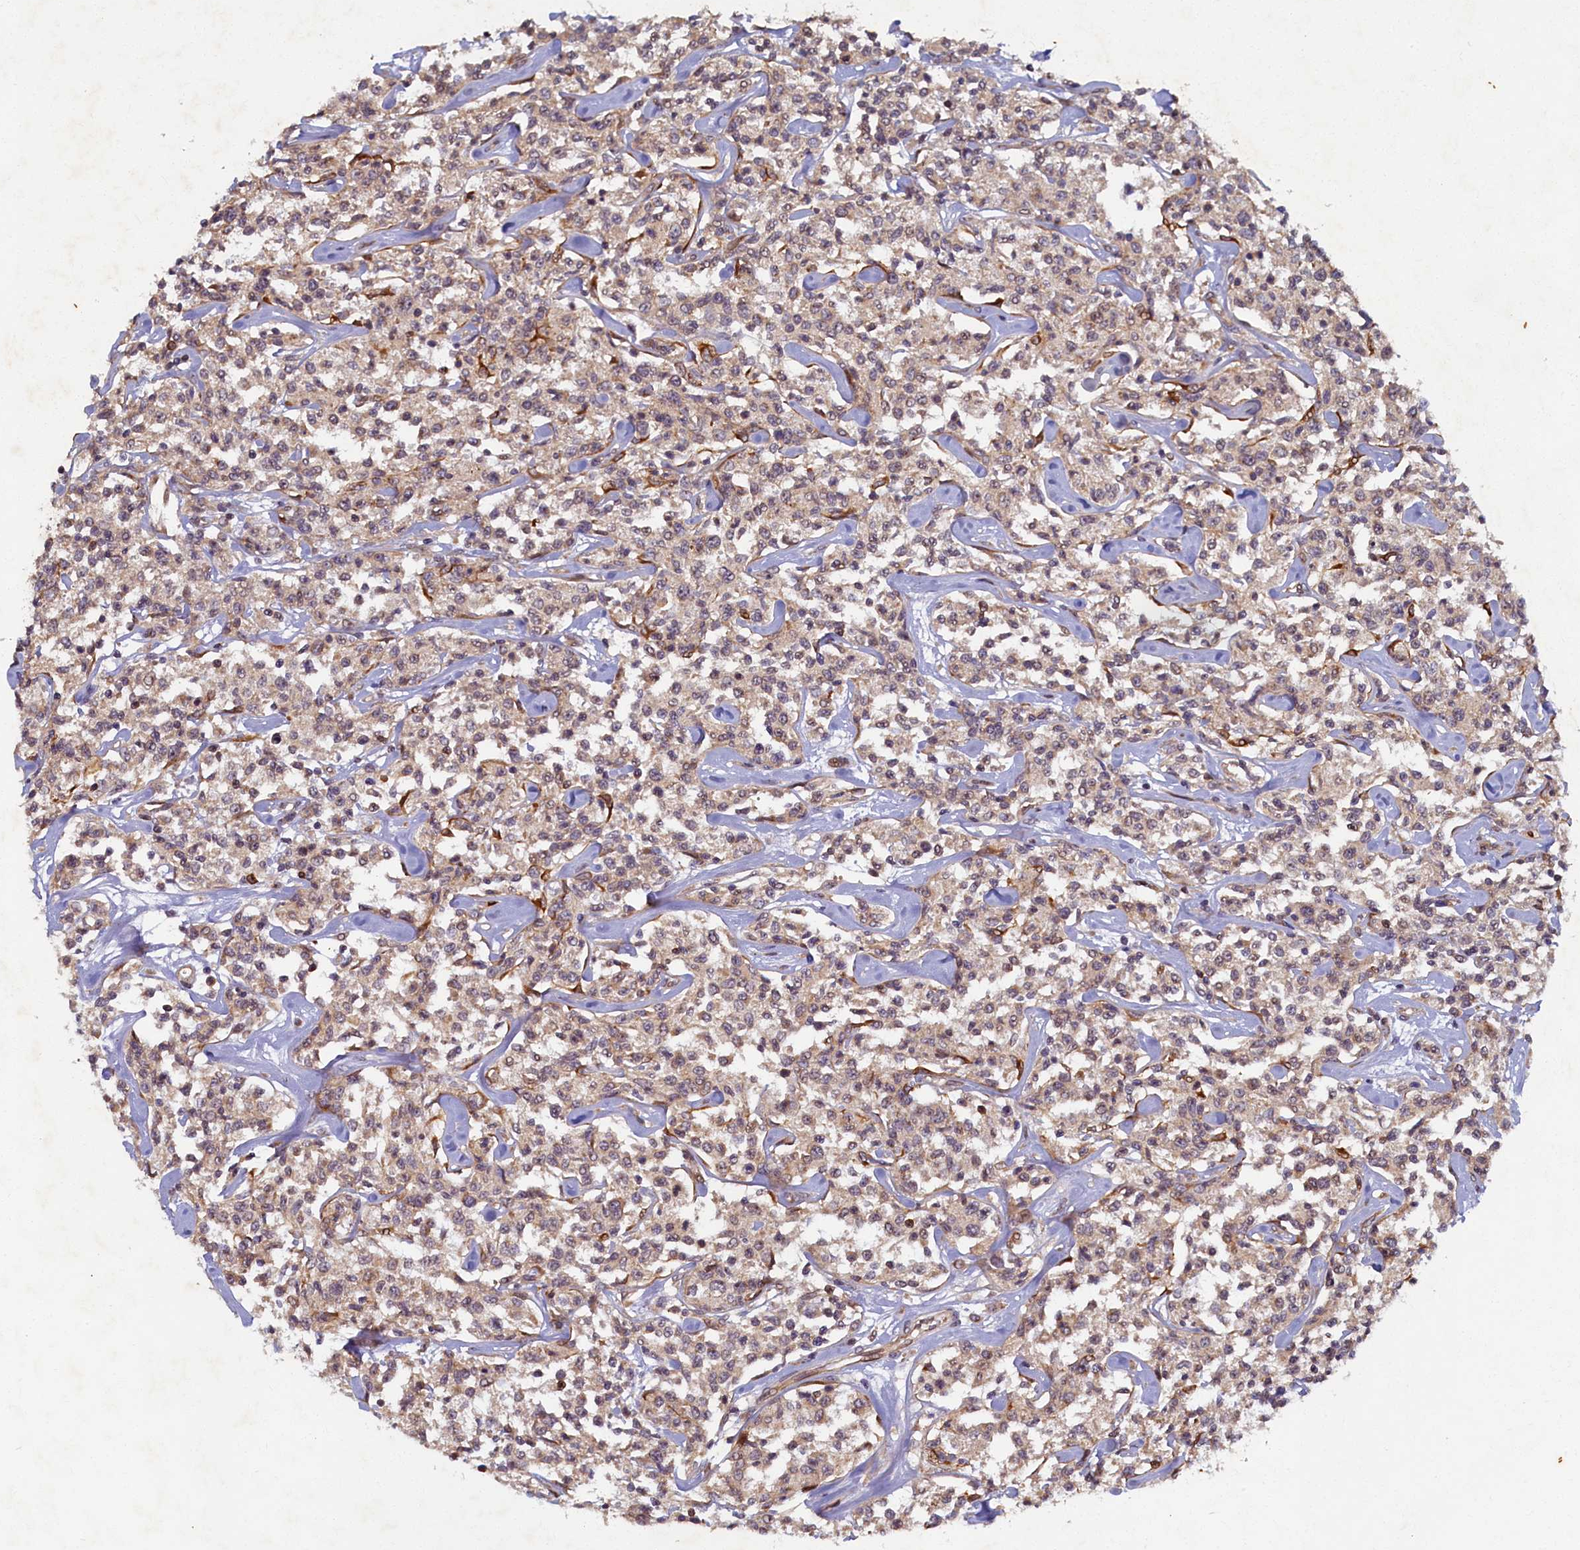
{"staining": {"intensity": "weak", "quantity": "25%-75%", "location": "cytoplasmic/membranous"}, "tissue": "lymphoma", "cell_type": "Tumor cells", "image_type": "cancer", "snomed": [{"axis": "morphology", "description": "Malignant lymphoma, non-Hodgkin's type, Low grade"}, {"axis": "topography", "description": "Small intestine"}], "caption": "This histopathology image demonstrates immunohistochemistry staining of lymphoma, with low weak cytoplasmic/membranous positivity in approximately 25%-75% of tumor cells.", "gene": "CEP20", "patient": {"sex": "female", "age": 59}}